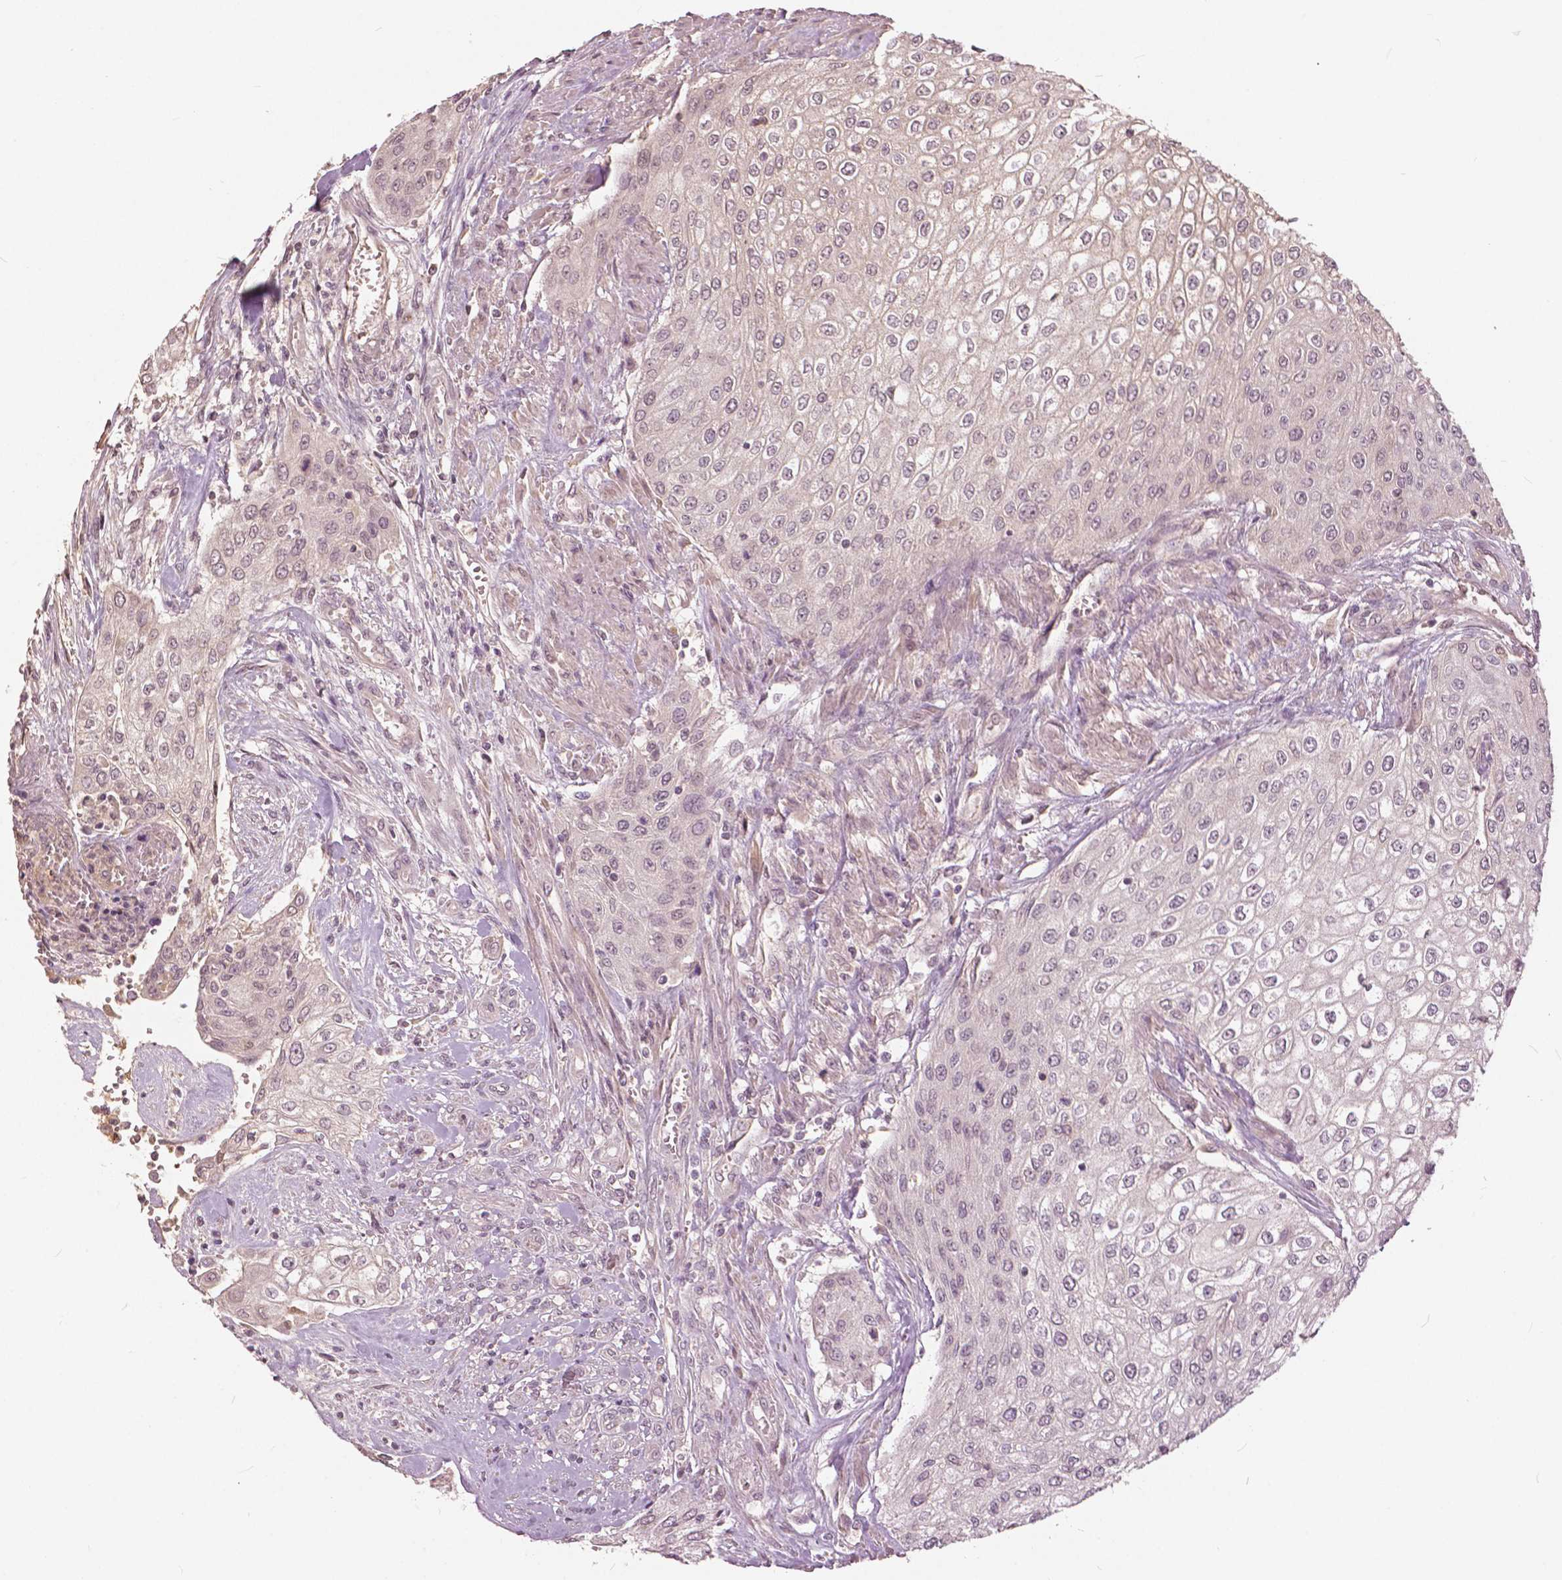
{"staining": {"intensity": "negative", "quantity": "none", "location": "none"}, "tissue": "urothelial cancer", "cell_type": "Tumor cells", "image_type": "cancer", "snomed": [{"axis": "morphology", "description": "Urothelial carcinoma, High grade"}, {"axis": "topography", "description": "Urinary bladder"}], "caption": "High magnification brightfield microscopy of urothelial cancer stained with DAB (3,3'-diaminobenzidine) (brown) and counterstained with hematoxylin (blue): tumor cells show no significant expression. (Immunohistochemistry, brightfield microscopy, high magnification).", "gene": "ANGPTL4", "patient": {"sex": "male", "age": 62}}